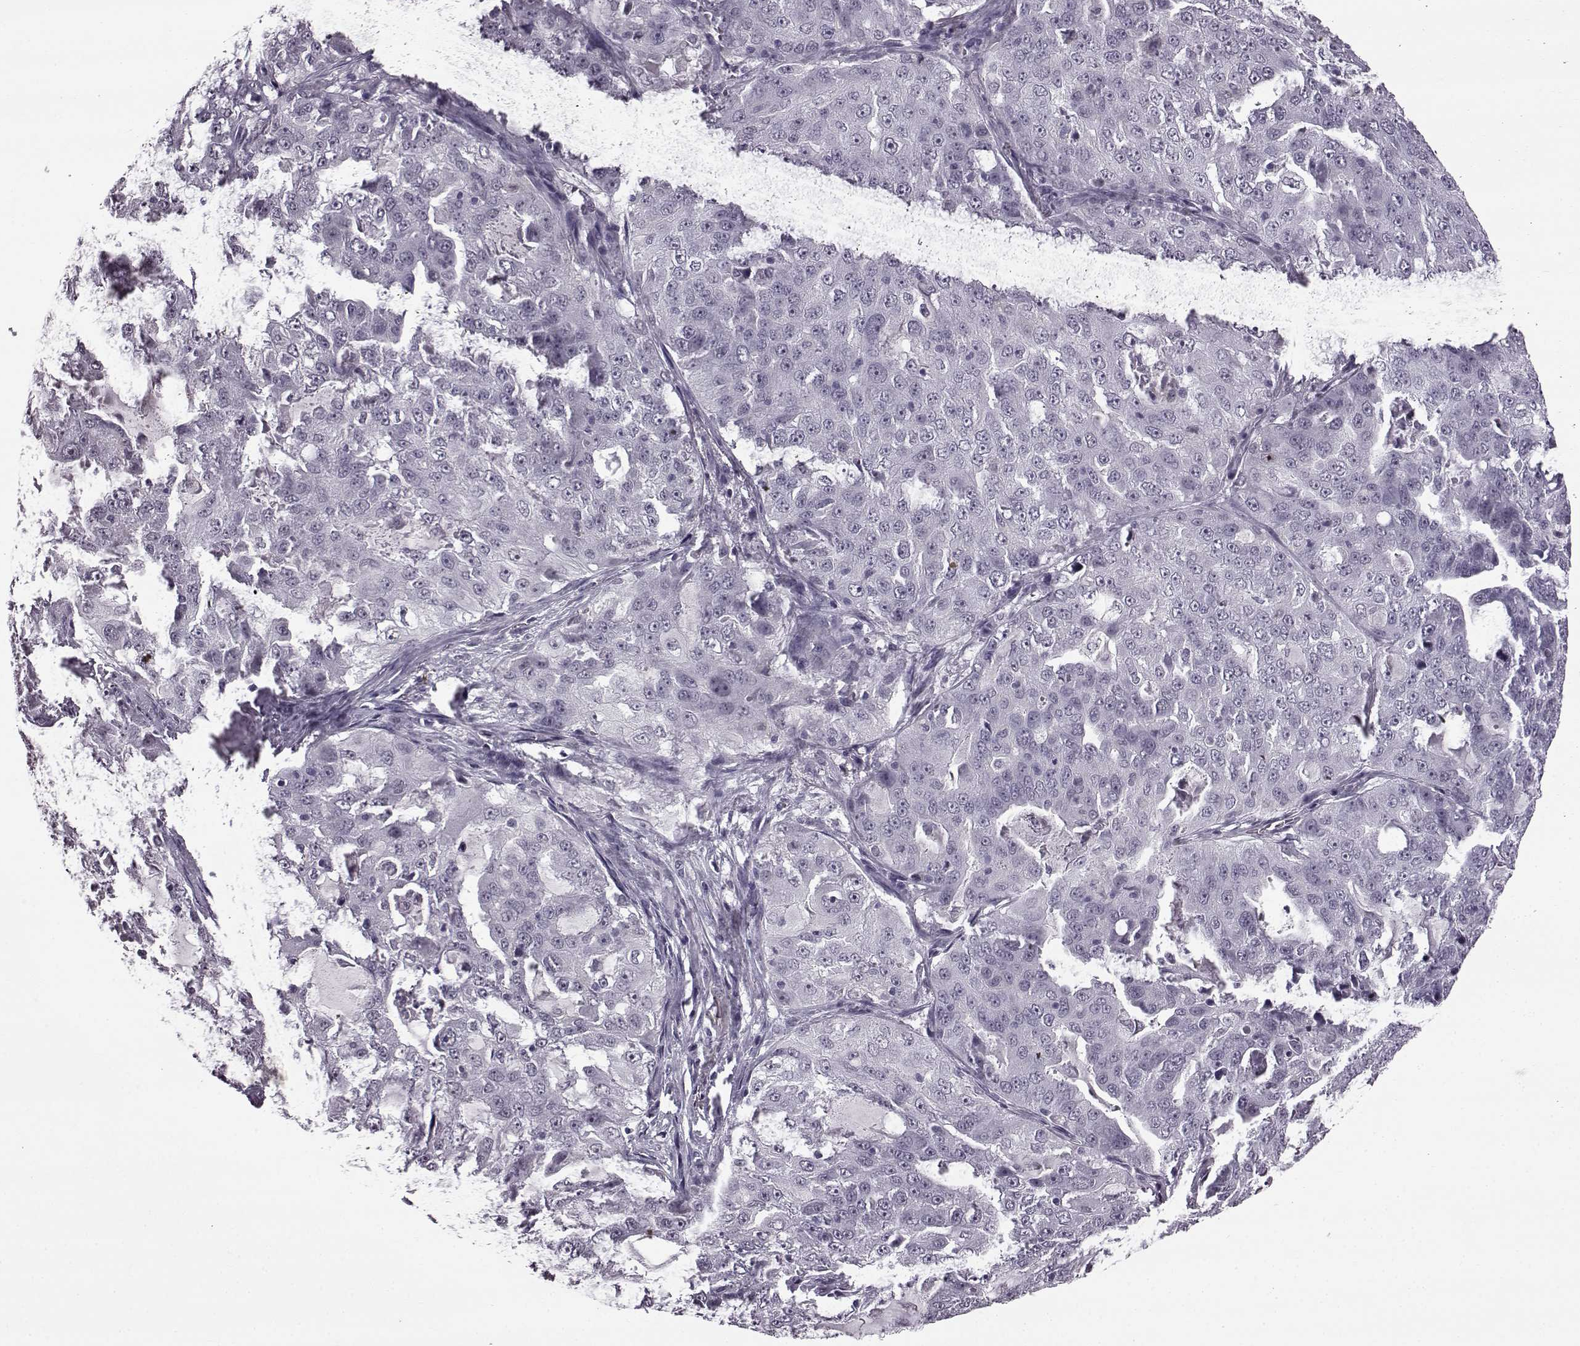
{"staining": {"intensity": "negative", "quantity": "none", "location": "none"}, "tissue": "lung cancer", "cell_type": "Tumor cells", "image_type": "cancer", "snomed": [{"axis": "morphology", "description": "Adenocarcinoma, NOS"}, {"axis": "topography", "description": "Lung"}], "caption": "Tumor cells show no significant positivity in lung adenocarcinoma.", "gene": "SLC28A2", "patient": {"sex": "female", "age": 61}}